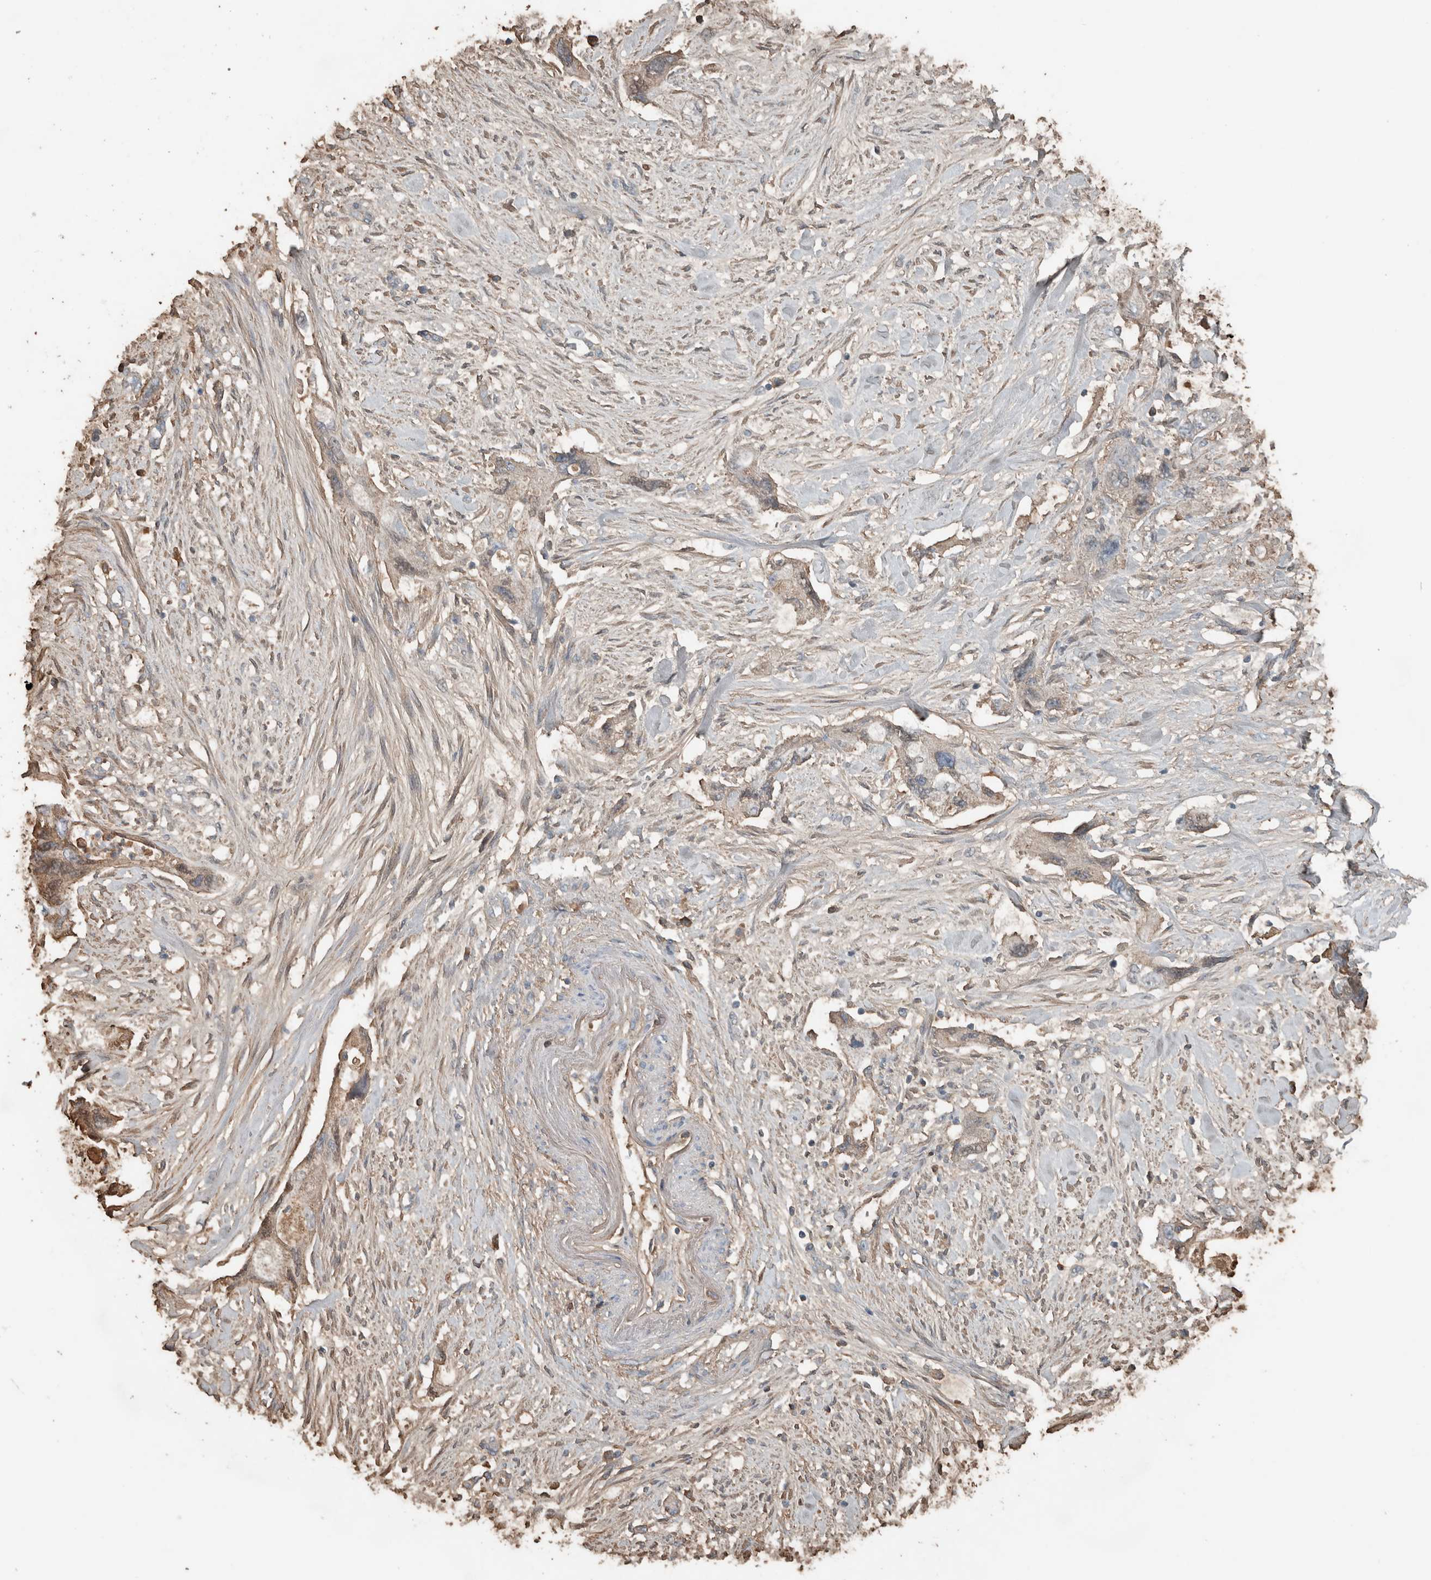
{"staining": {"intensity": "weak", "quantity": "25%-75%", "location": "cytoplasmic/membranous"}, "tissue": "pancreatic cancer", "cell_type": "Tumor cells", "image_type": "cancer", "snomed": [{"axis": "morphology", "description": "Adenocarcinoma, NOS"}, {"axis": "topography", "description": "Pancreas"}], "caption": "IHC (DAB) staining of pancreatic adenocarcinoma displays weak cytoplasmic/membranous protein positivity in approximately 25%-75% of tumor cells.", "gene": "USP34", "patient": {"sex": "female", "age": 73}}